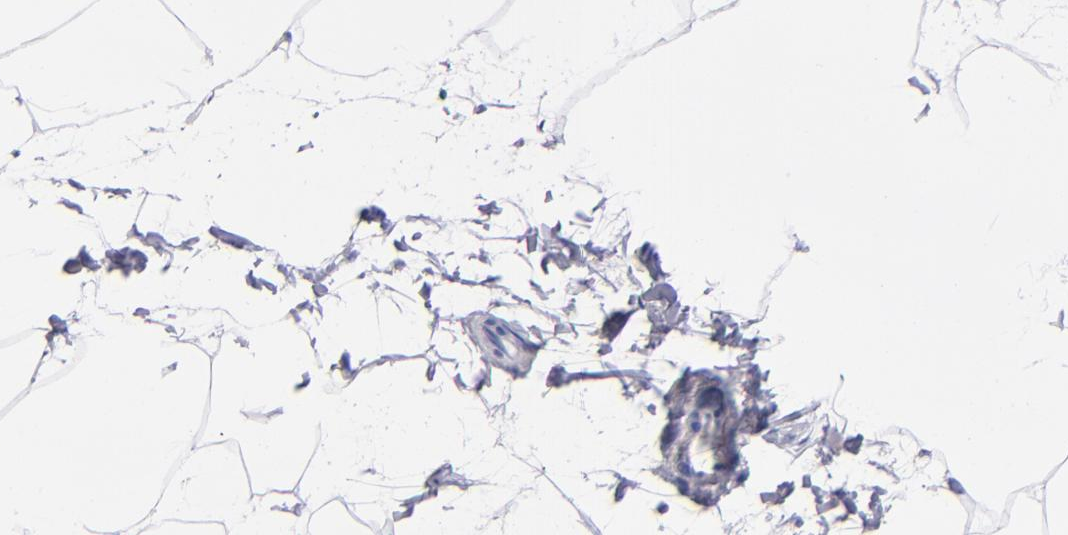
{"staining": {"intensity": "negative", "quantity": "none", "location": "none"}, "tissue": "adipose tissue", "cell_type": "Adipocytes", "image_type": "normal", "snomed": [{"axis": "morphology", "description": "Normal tissue, NOS"}, {"axis": "morphology", "description": "Duct carcinoma"}, {"axis": "topography", "description": "Breast"}, {"axis": "topography", "description": "Adipose tissue"}], "caption": "Human adipose tissue stained for a protein using IHC shows no staining in adipocytes.", "gene": "HNF1B", "patient": {"sex": "female", "age": 37}}